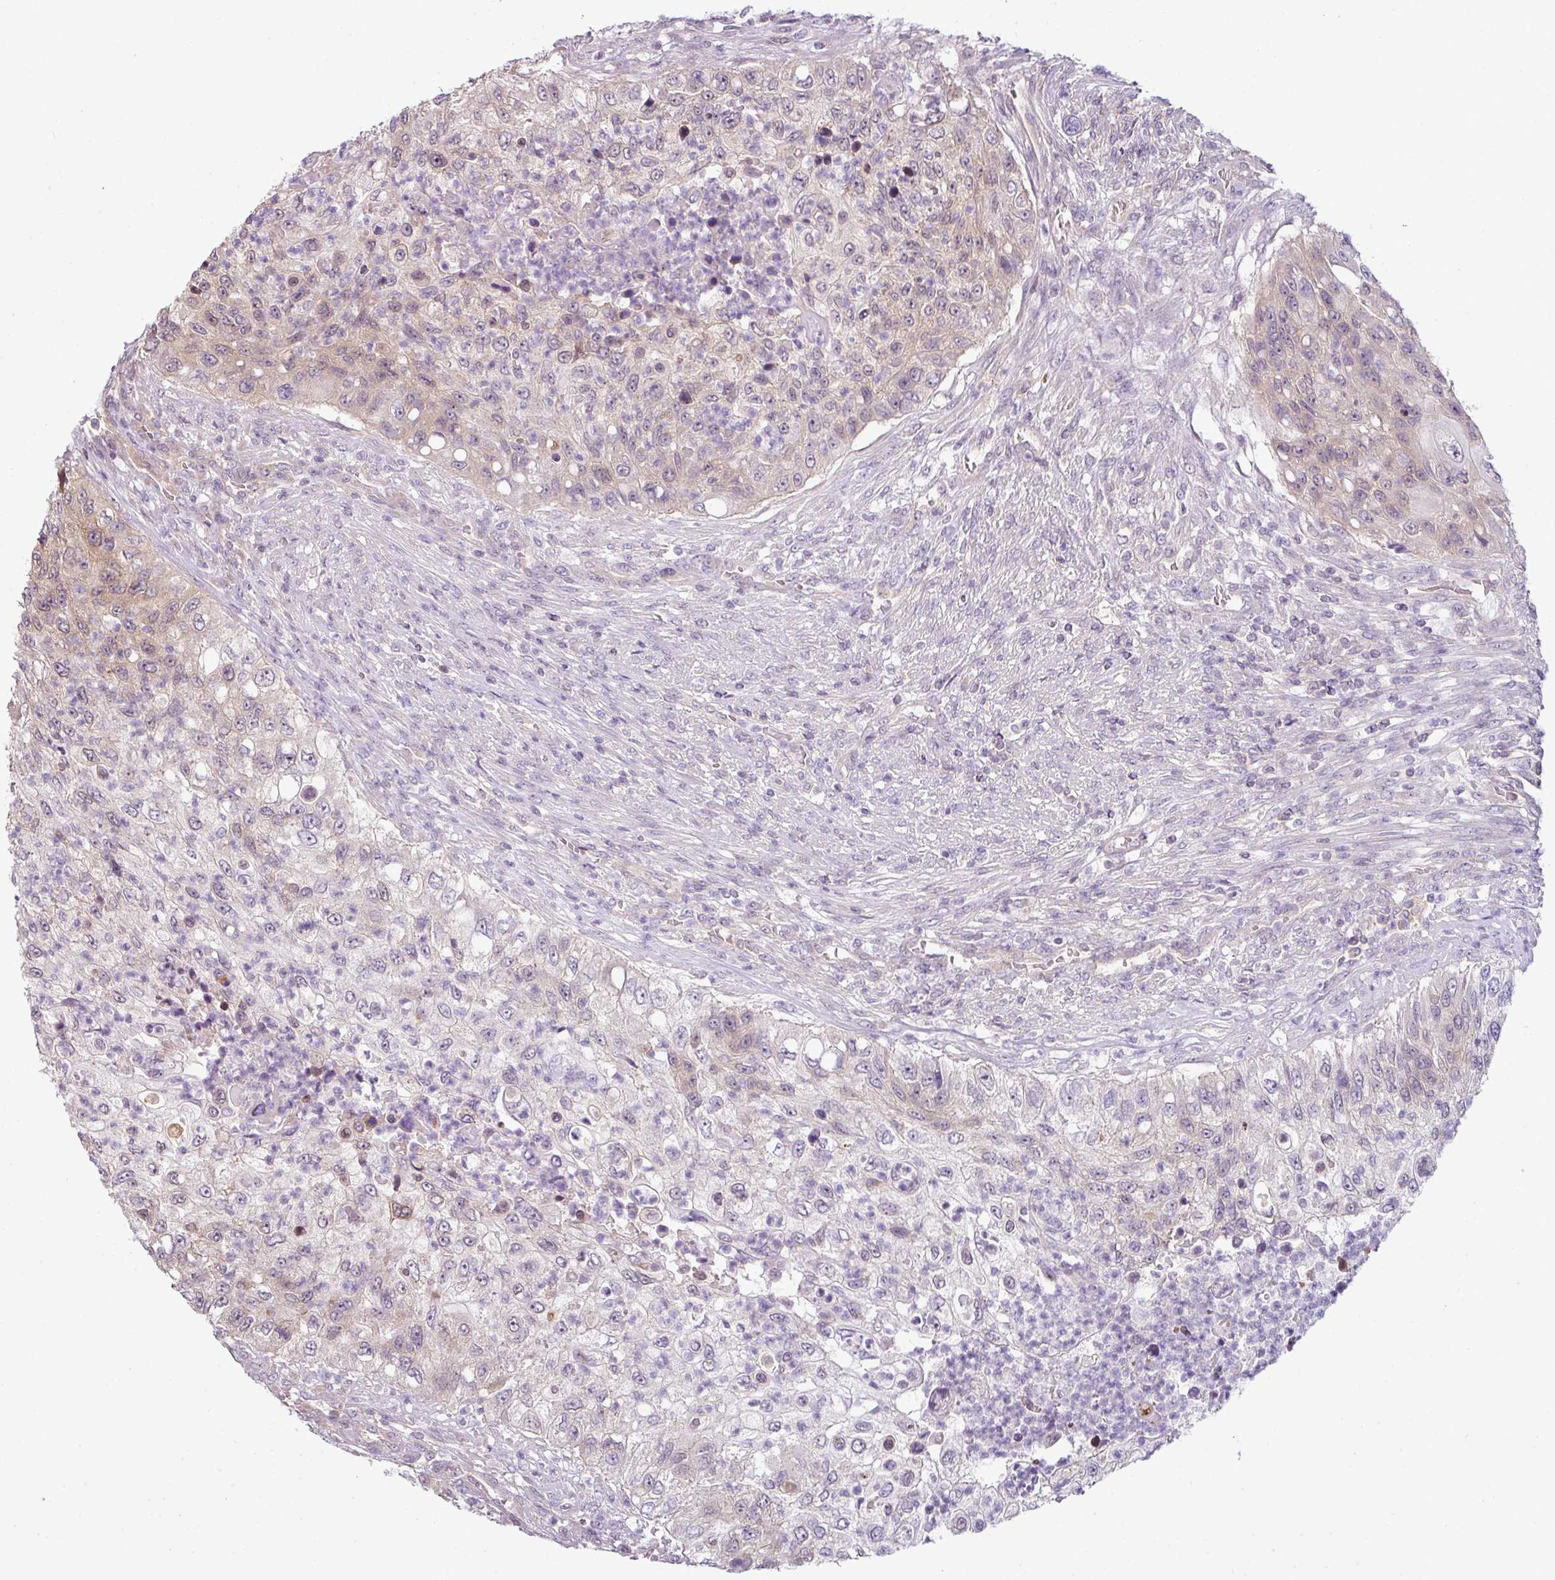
{"staining": {"intensity": "weak", "quantity": "<25%", "location": "cytoplasmic/membranous"}, "tissue": "urothelial cancer", "cell_type": "Tumor cells", "image_type": "cancer", "snomed": [{"axis": "morphology", "description": "Urothelial carcinoma, High grade"}, {"axis": "topography", "description": "Urinary bladder"}], "caption": "Immunohistochemistry (IHC) histopathology image of neoplastic tissue: human urothelial cancer stained with DAB (3,3'-diaminobenzidine) shows no significant protein expression in tumor cells.", "gene": "DERPC", "patient": {"sex": "female", "age": 60}}